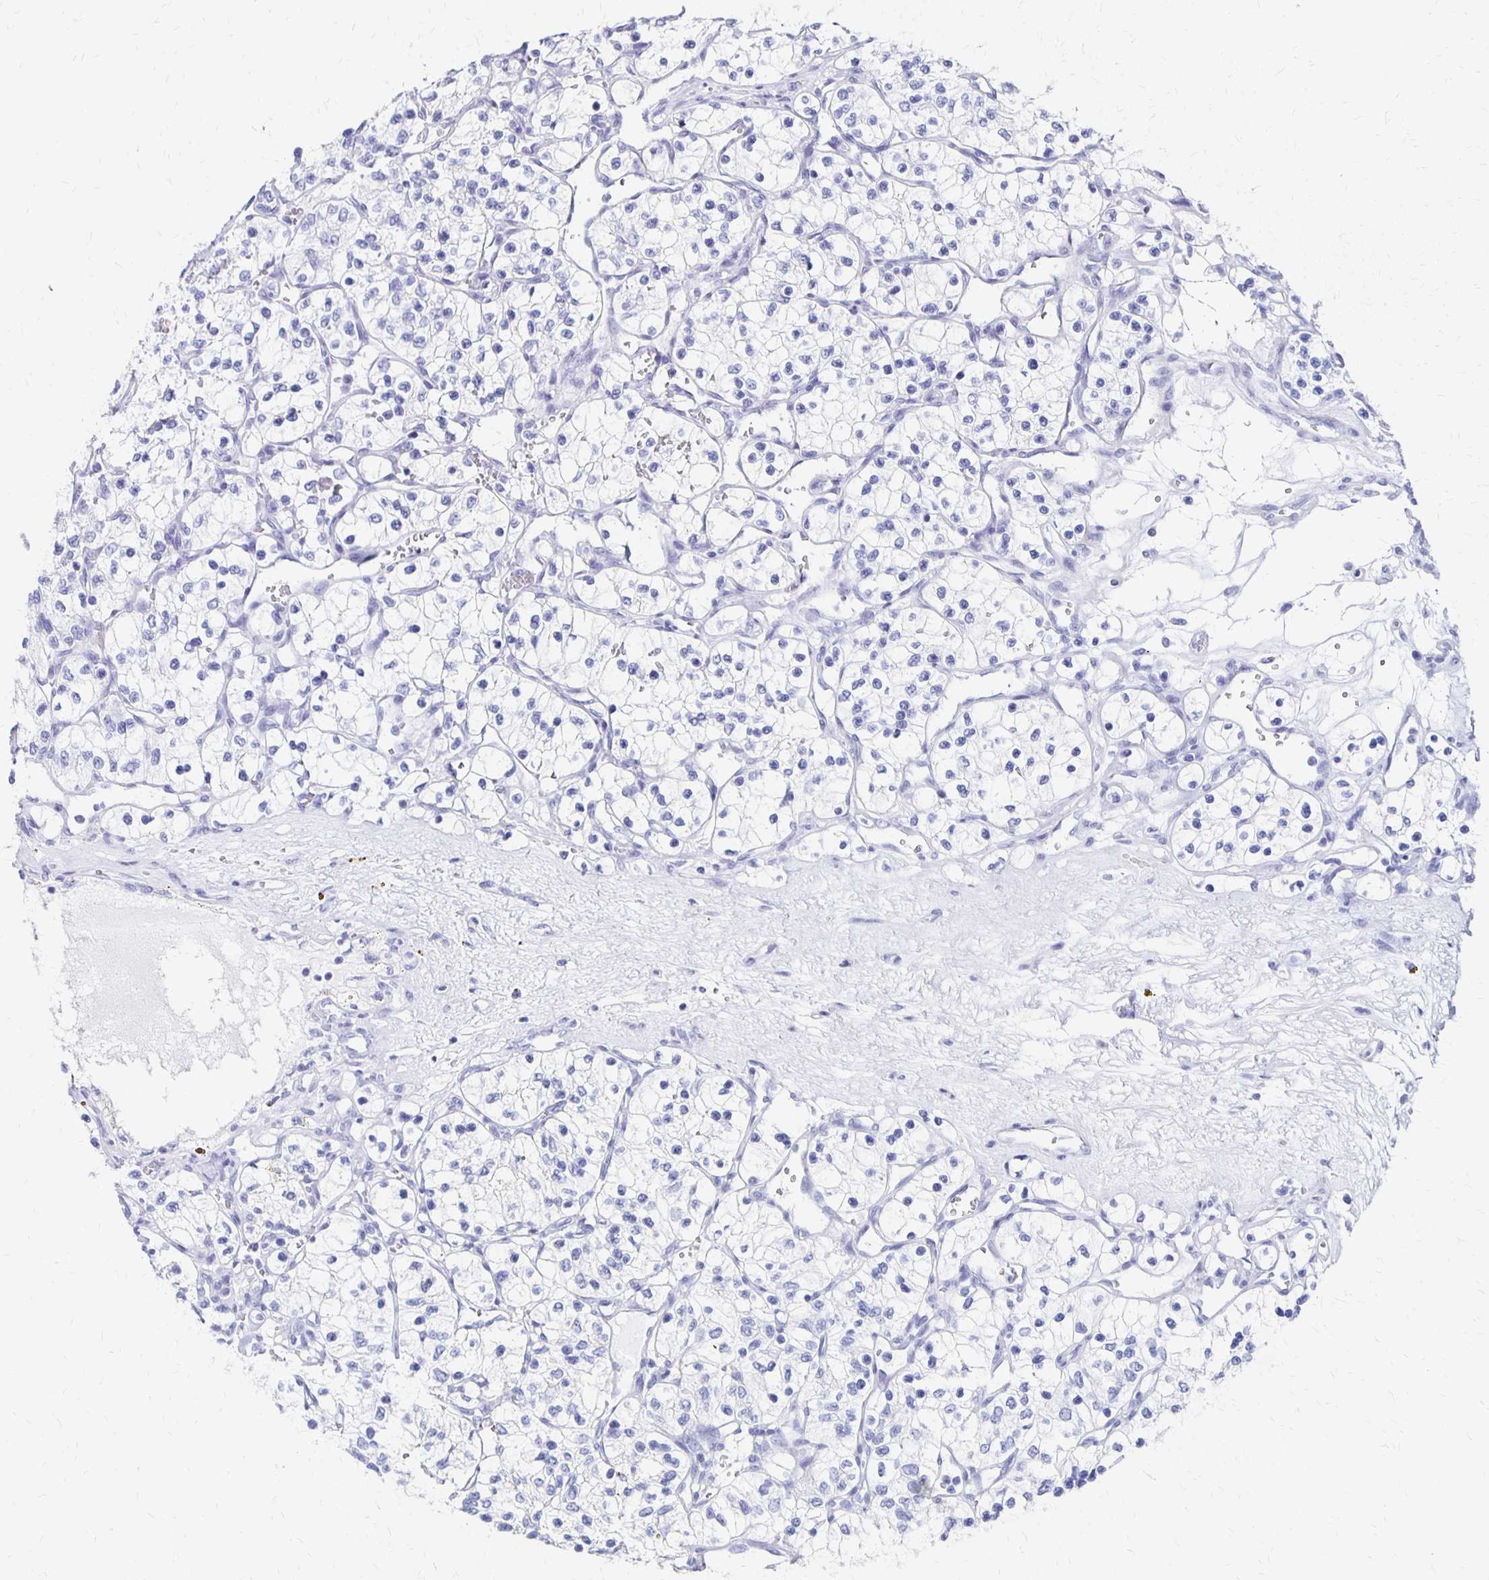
{"staining": {"intensity": "negative", "quantity": "none", "location": "none"}, "tissue": "renal cancer", "cell_type": "Tumor cells", "image_type": "cancer", "snomed": [{"axis": "morphology", "description": "Adenocarcinoma, NOS"}, {"axis": "topography", "description": "Kidney"}], "caption": "Renal adenocarcinoma was stained to show a protein in brown. There is no significant expression in tumor cells. The staining was performed using DAB (3,3'-diaminobenzidine) to visualize the protein expression in brown, while the nuclei were stained in blue with hematoxylin (Magnification: 20x).", "gene": "SYT2", "patient": {"sex": "female", "age": 69}}